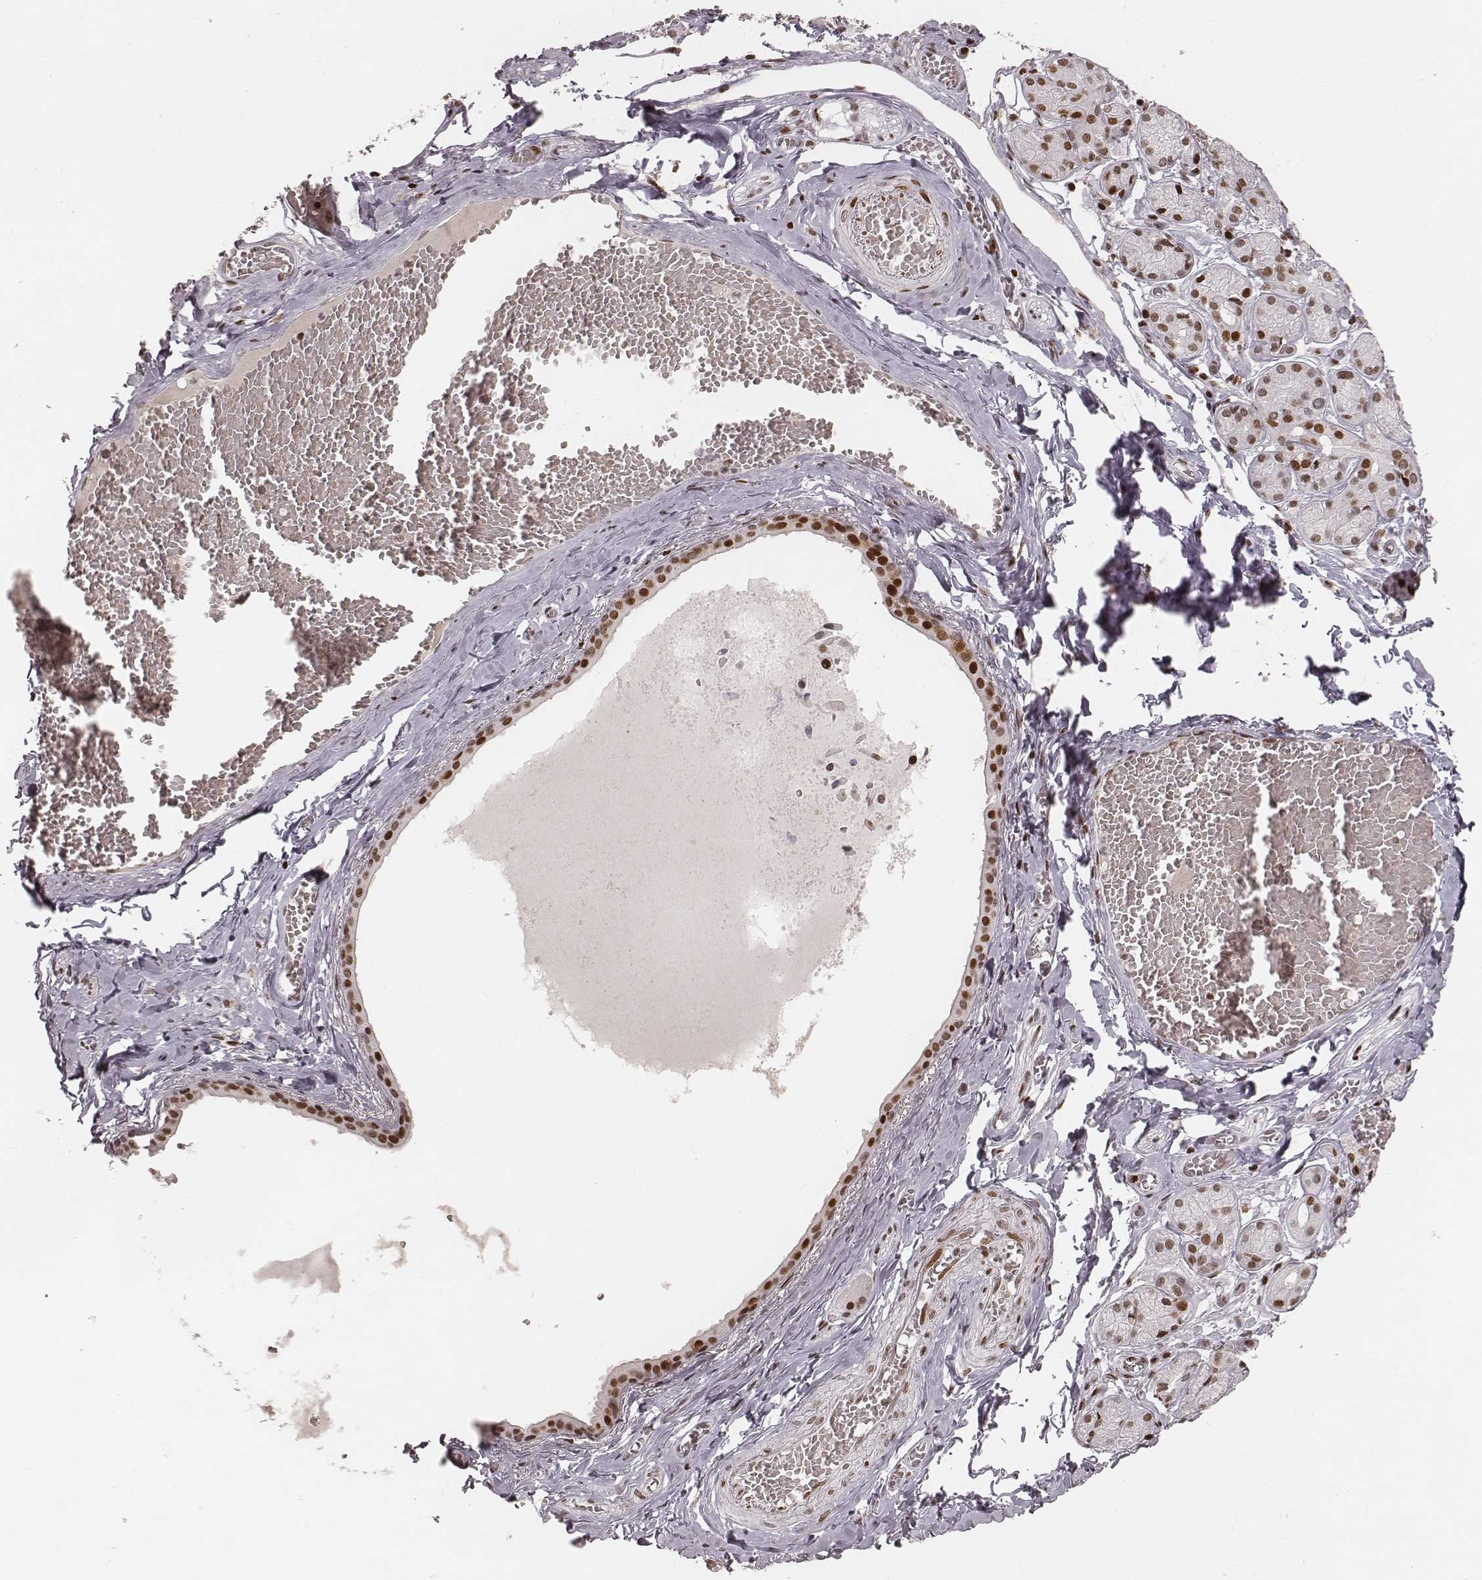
{"staining": {"intensity": "strong", "quantity": "<25%", "location": "nuclear"}, "tissue": "salivary gland", "cell_type": "Glandular cells", "image_type": "normal", "snomed": [{"axis": "morphology", "description": "Normal tissue, NOS"}, {"axis": "topography", "description": "Salivary gland"}, {"axis": "topography", "description": "Peripheral nerve tissue"}], "caption": "Glandular cells show strong nuclear staining in approximately <25% of cells in unremarkable salivary gland. Using DAB (brown) and hematoxylin (blue) stains, captured at high magnification using brightfield microscopy.", "gene": "HNRNPC", "patient": {"sex": "male", "age": 71}}